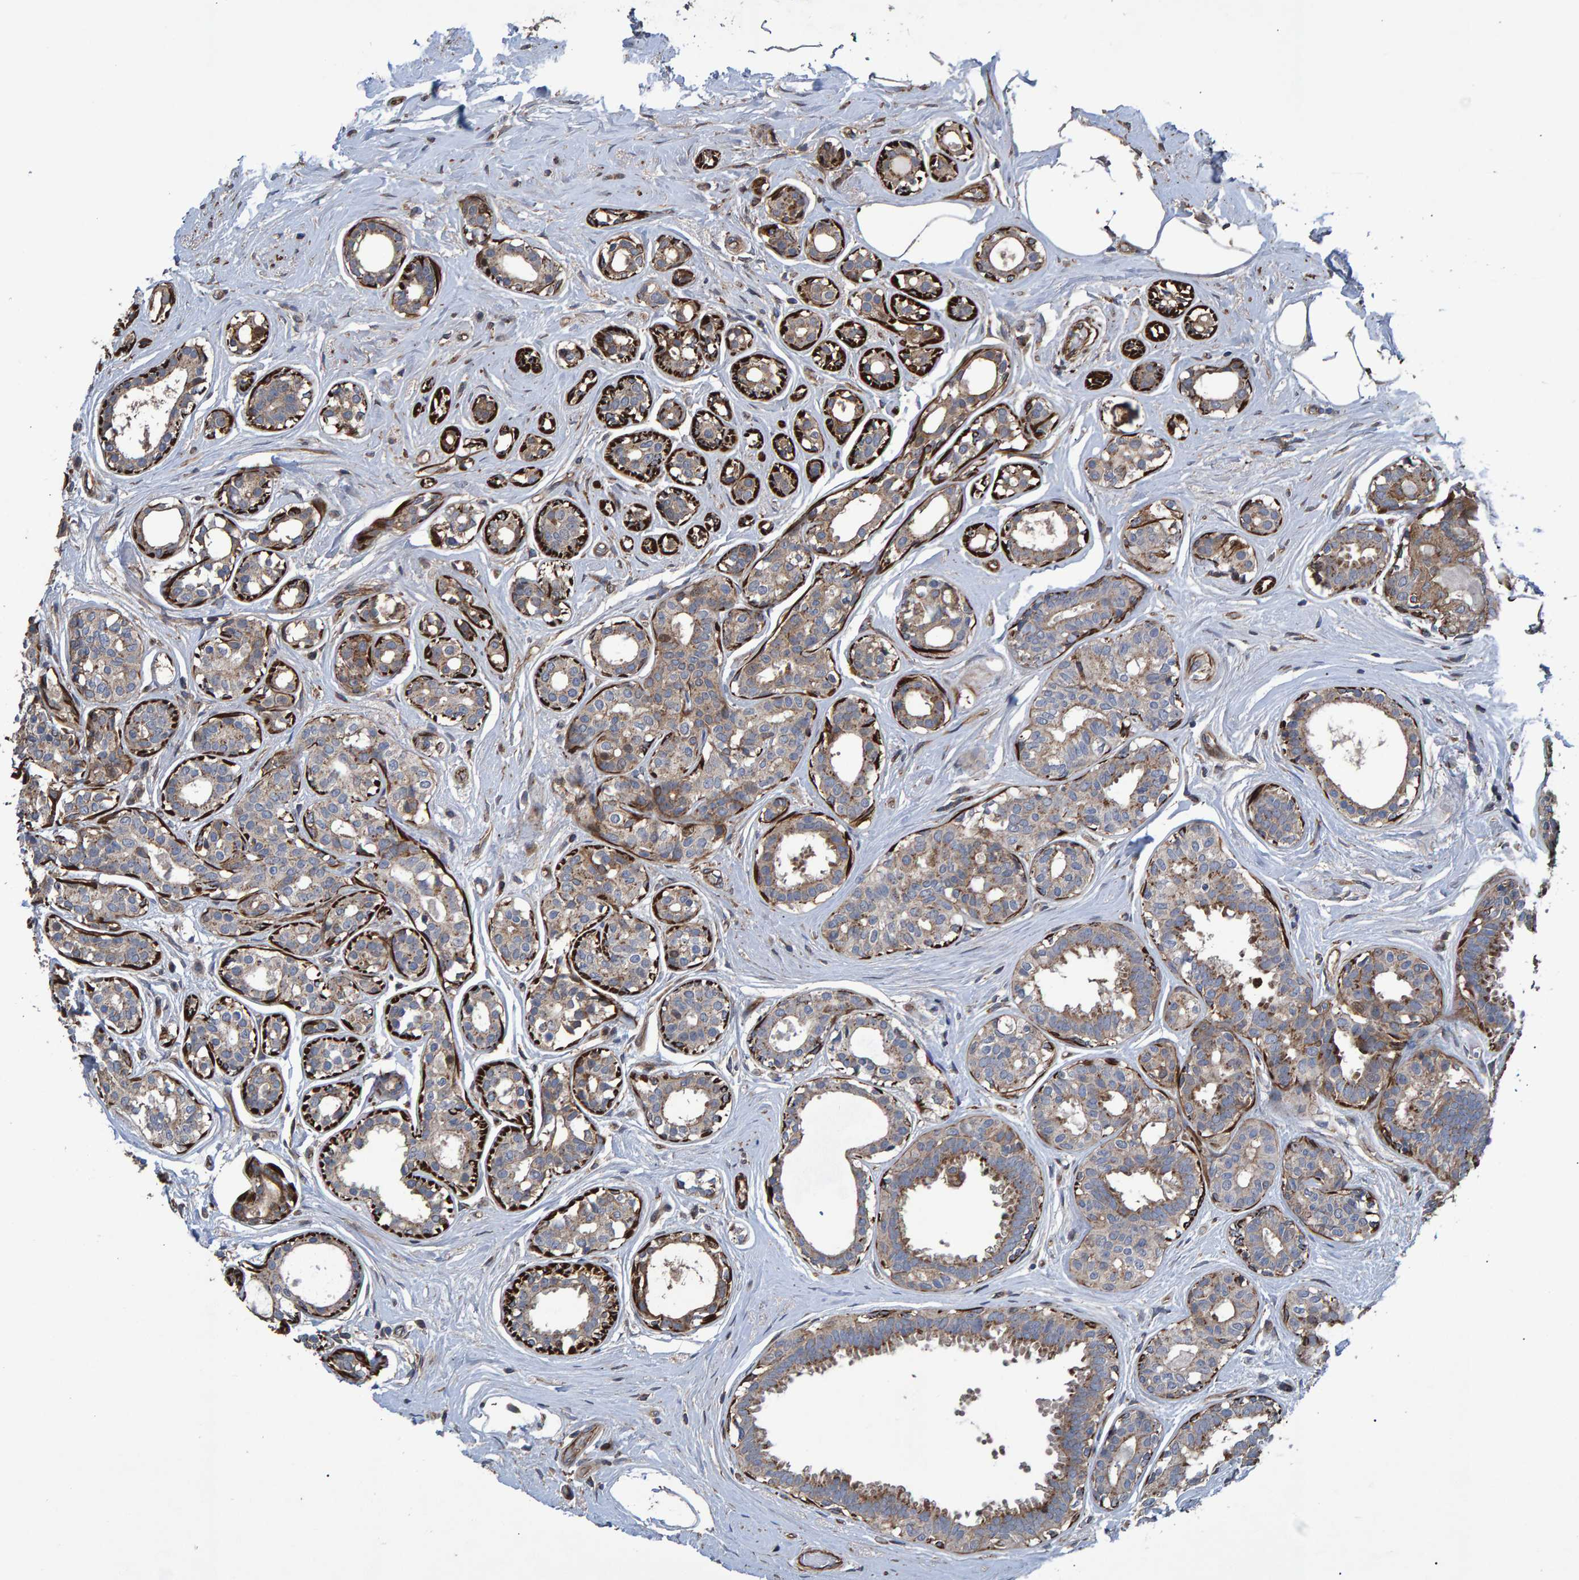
{"staining": {"intensity": "moderate", "quantity": ">75%", "location": "cytoplasmic/membranous"}, "tissue": "breast cancer", "cell_type": "Tumor cells", "image_type": "cancer", "snomed": [{"axis": "morphology", "description": "Duct carcinoma"}, {"axis": "topography", "description": "Breast"}], "caption": "Brown immunohistochemical staining in breast cancer (intraductal carcinoma) exhibits moderate cytoplasmic/membranous expression in about >75% of tumor cells. Ihc stains the protein in brown and the nuclei are stained blue.", "gene": "SLIT2", "patient": {"sex": "female", "age": 55}}